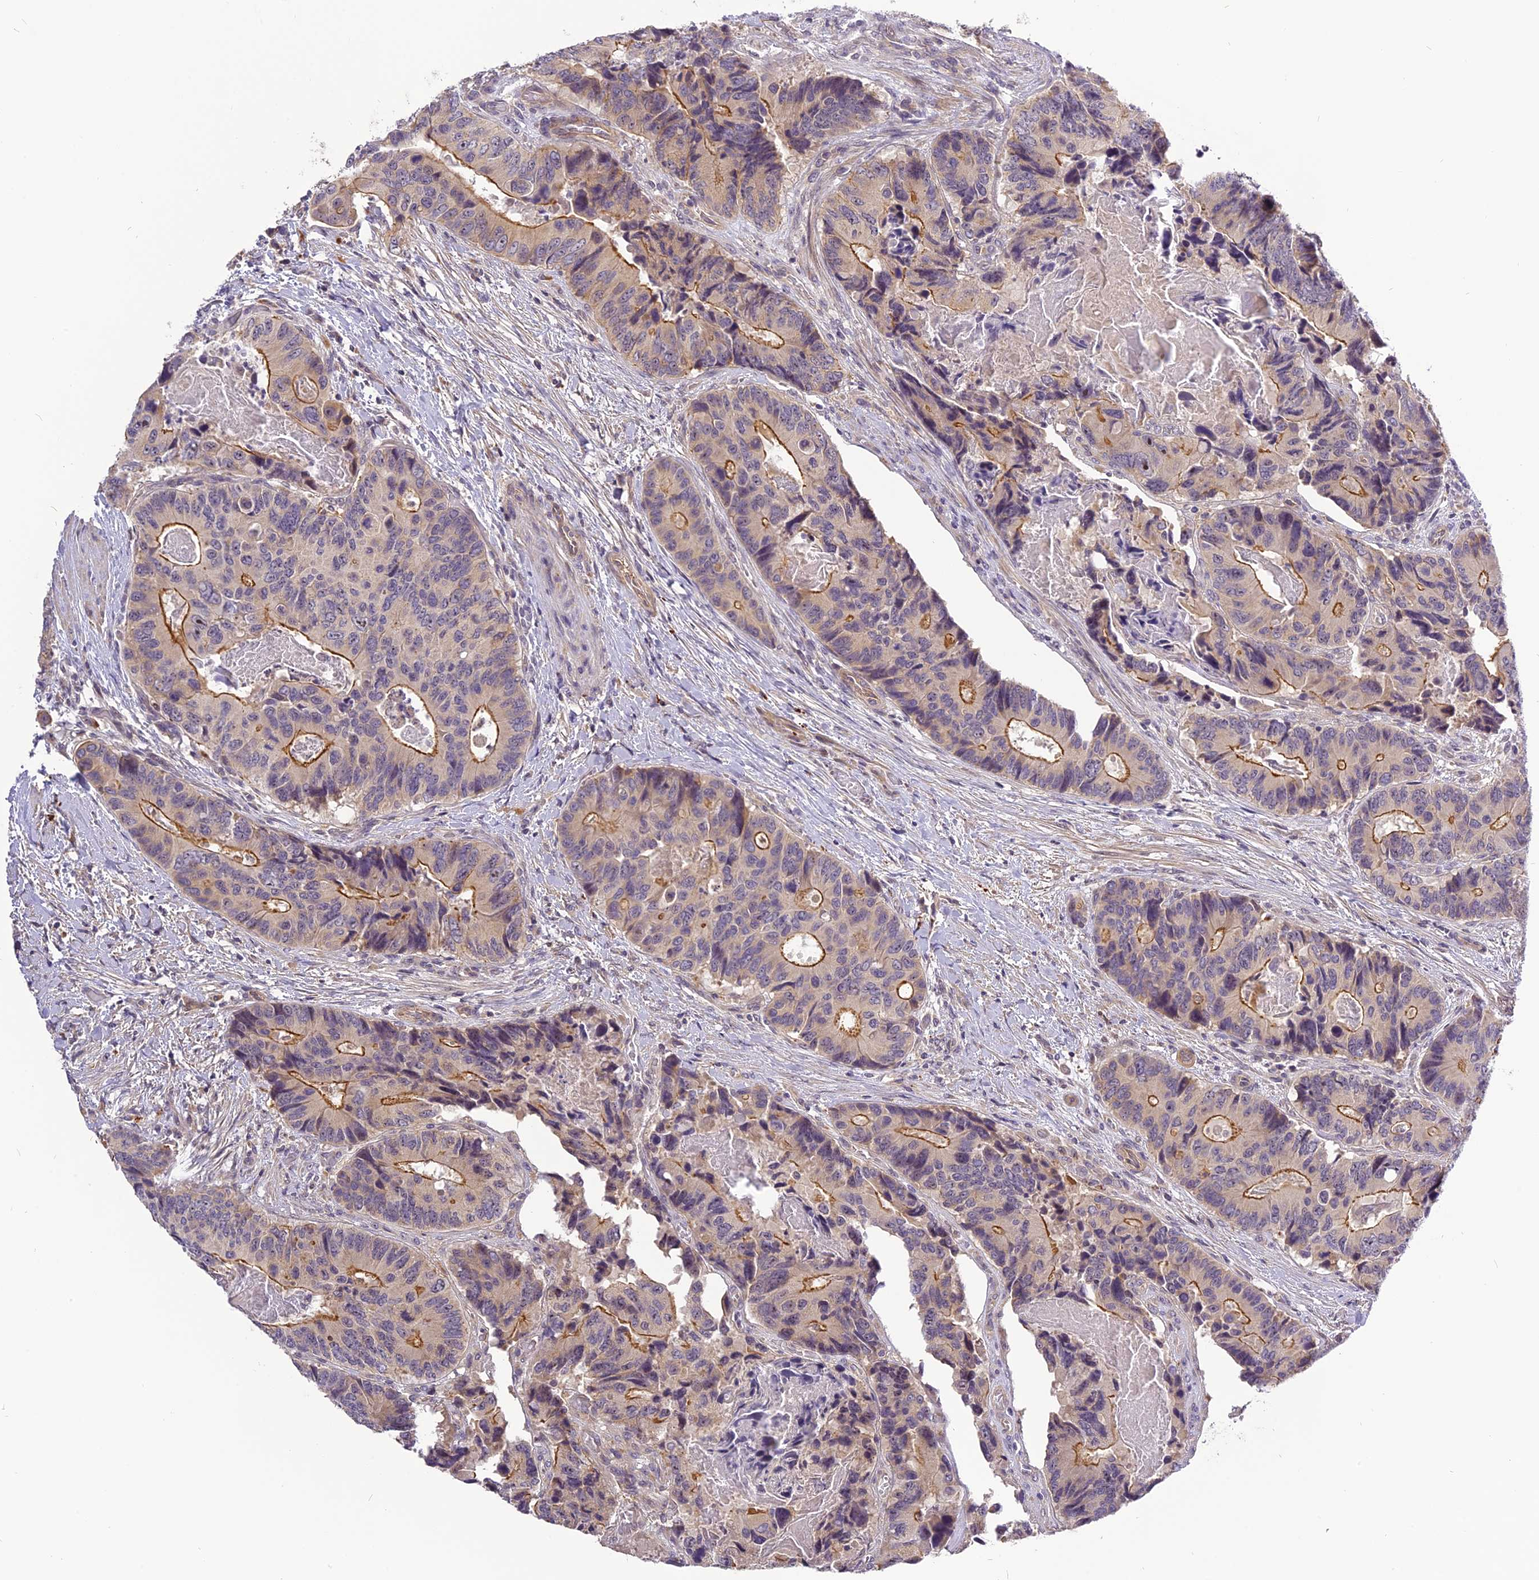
{"staining": {"intensity": "moderate", "quantity": "25%-75%", "location": "cytoplasmic/membranous"}, "tissue": "colorectal cancer", "cell_type": "Tumor cells", "image_type": "cancer", "snomed": [{"axis": "morphology", "description": "Adenocarcinoma, NOS"}, {"axis": "topography", "description": "Colon"}], "caption": "This is a histology image of IHC staining of colorectal adenocarcinoma, which shows moderate expression in the cytoplasmic/membranous of tumor cells.", "gene": "FNIP2", "patient": {"sex": "male", "age": 84}}